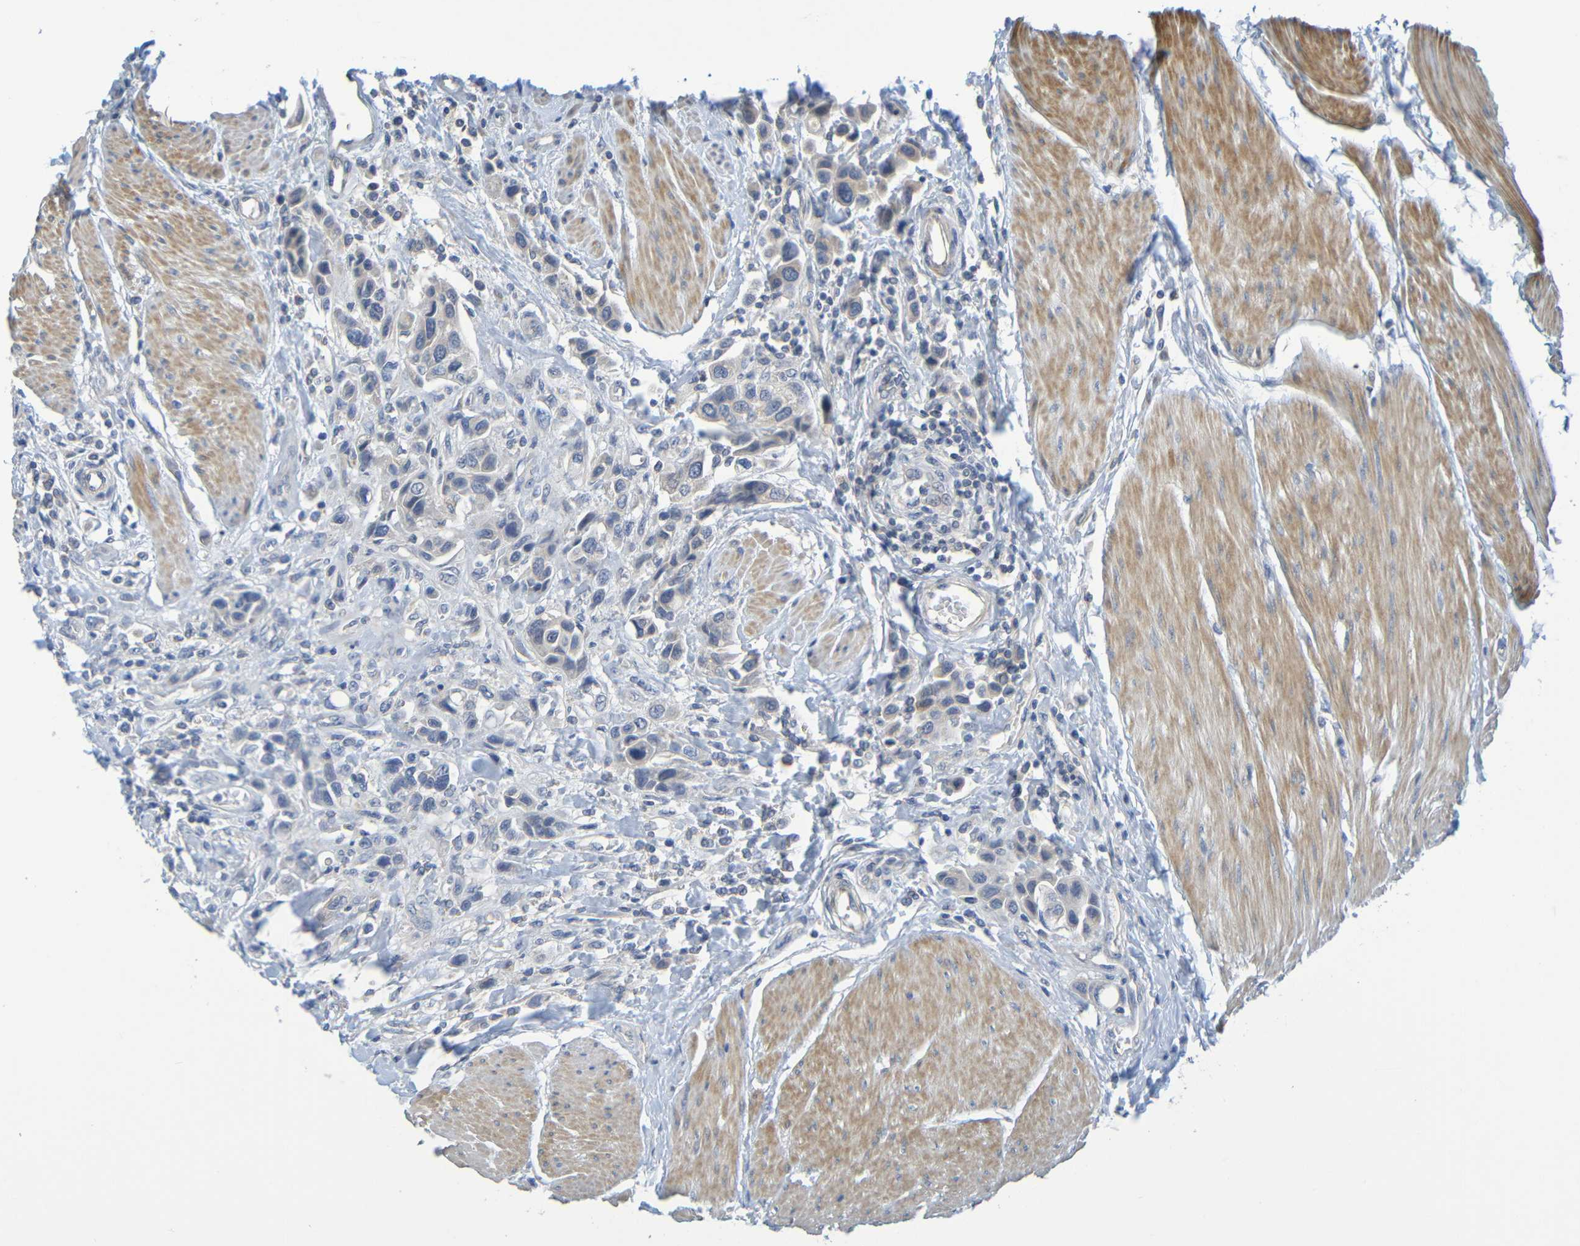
{"staining": {"intensity": "weak", "quantity": "<25%", "location": "cytoplasmic/membranous"}, "tissue": "urothelial cancer", "cell_type": "Tumor cells", "image_type": "cancer", "snomed": [{"axis": "morphology", "description": "Urothelial carcinoma, High grade"}, {"axis": "topography", "description": "Urinary bladder"}], "caption": "Photomicrograph shows no protein expression in tumor cells of urothelial cancer tissue.", "gene": "CYP4F2", "patient": {"sex": "male", "age": 50}}